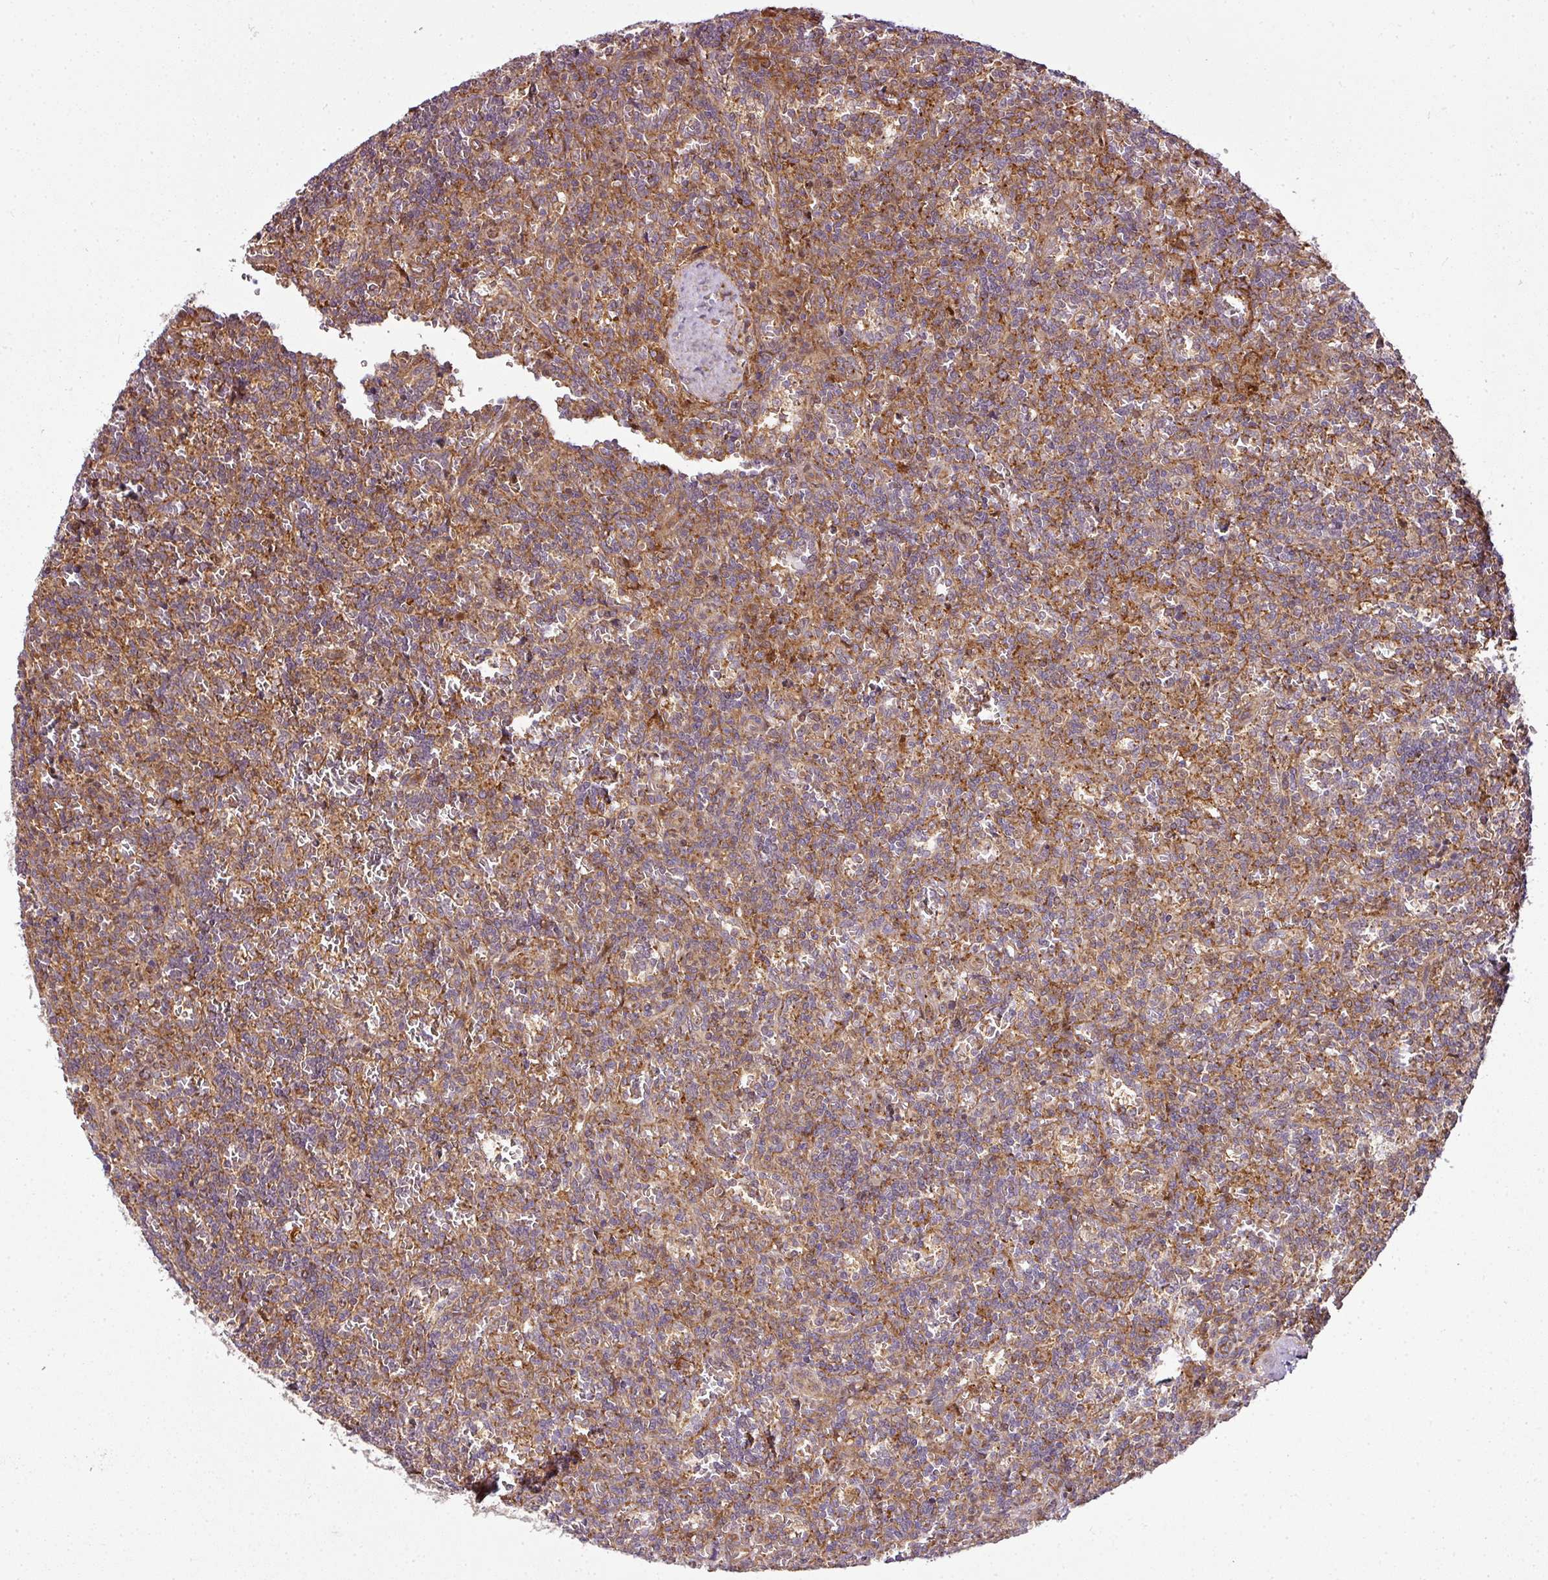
{"staining": {"intensity": "weak", "quantity": "<25%", "location": "cytoplasmic/membranous"}, "tissue": "lymphoma", "cell_type": "Tumor cells", "image_type": "cancer", "snomed": [{"axis": "morphology", "description": "Malignant lymphoma, non-Hodgkin's type, Low grade"}, {"axis": "topography", "description": "Spleen"}], "caption": "This is an immunohistochemistry (IHC) image of human lymphoma. There is no staining in tumor cells.", "gene": "ATAT1", "patient": {"sex": "male", "age": 73}}